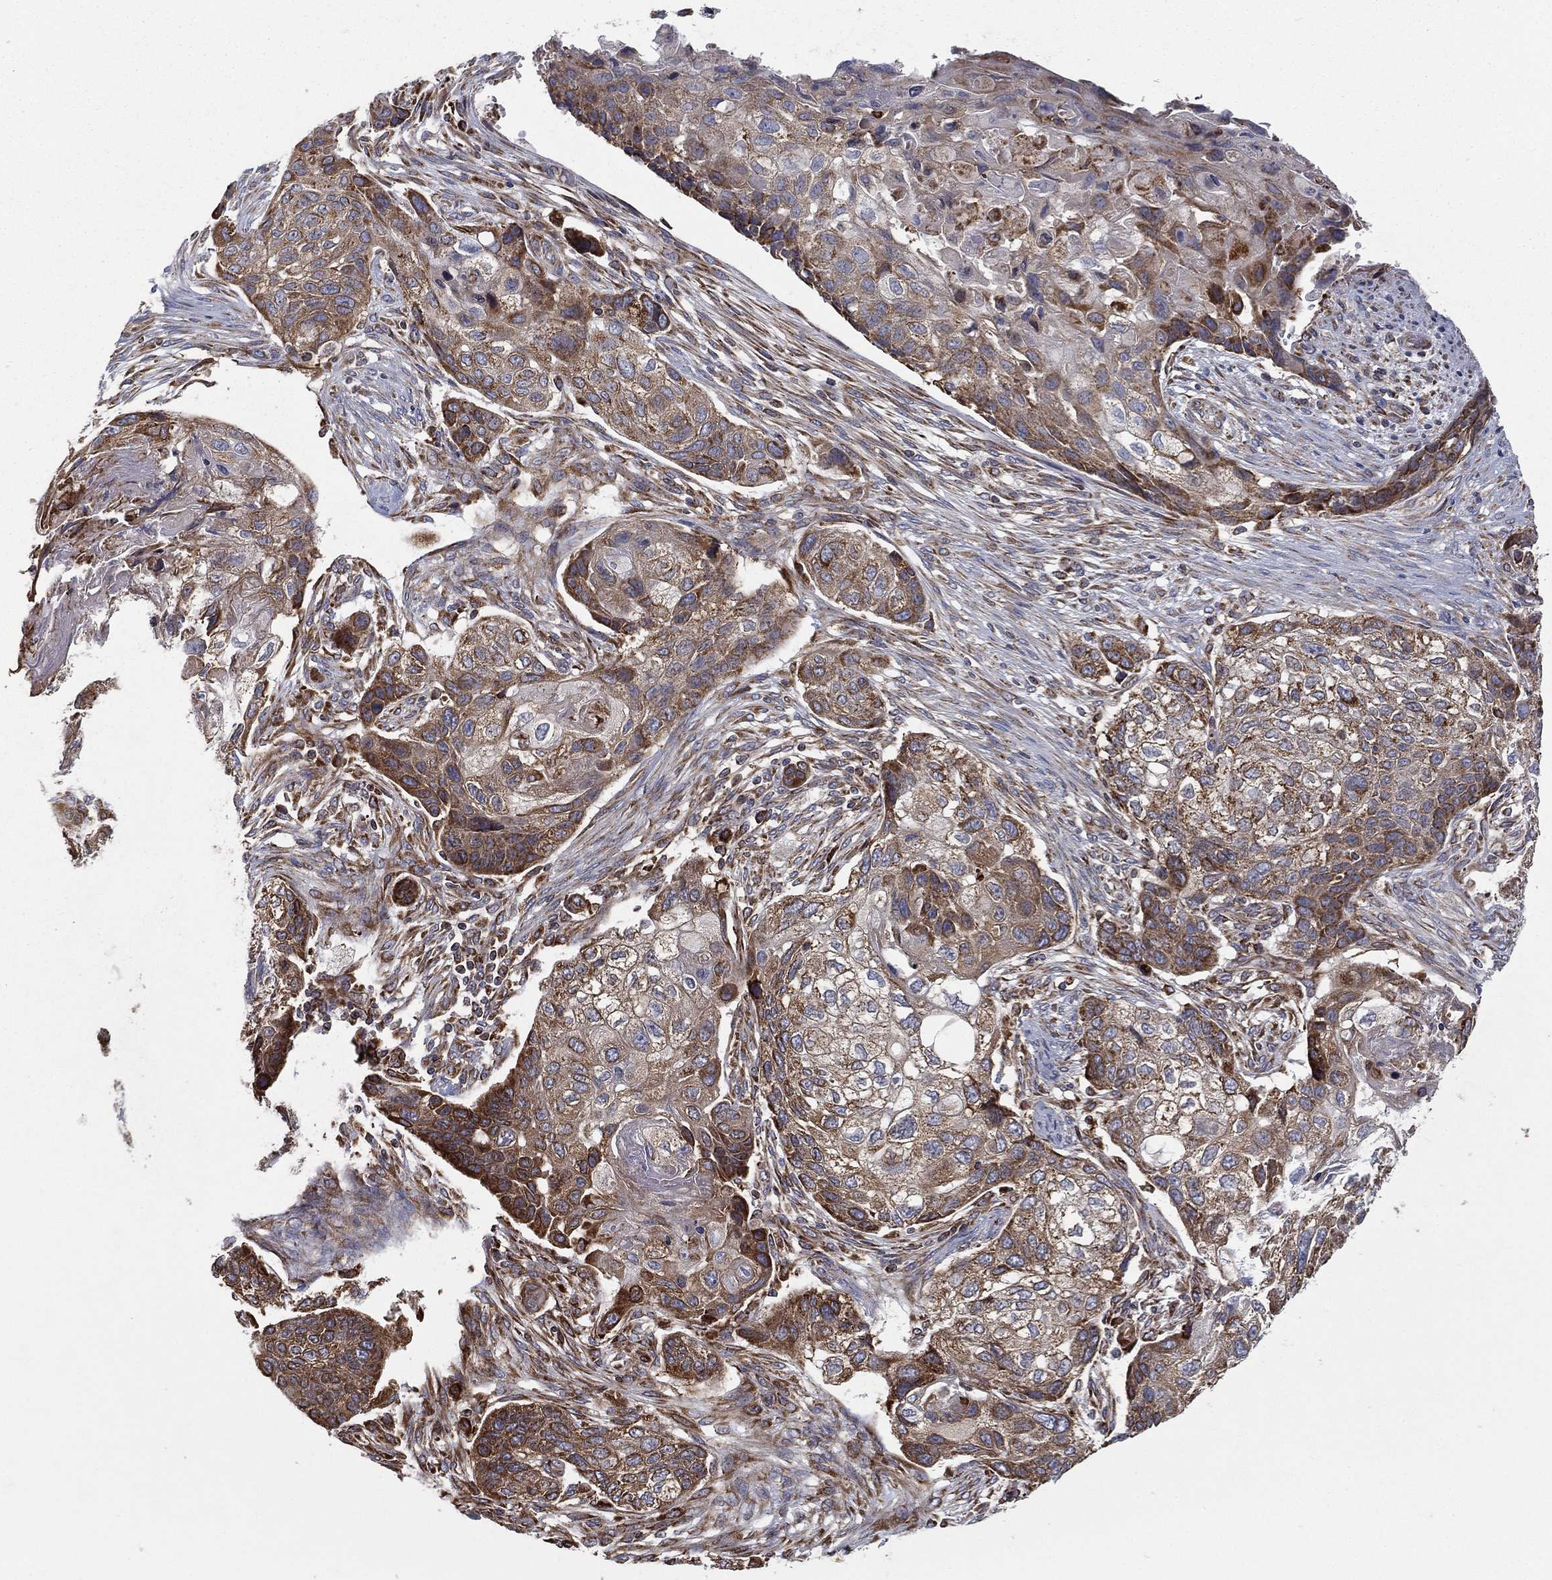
{"staining": {"intensity": "moderate", "quantity": ">75%", "location": "cytoplasmic/membranous"}, "tissue": "lung cancer", "cell_type": "Tumor cells", "image_type": "cancer", "snomed": [{"axis": "morphology", "description": "Normal tissue, NOS"}, {"axis": "morphology", "description": "Squamous cell carcinoma, NOS"}, {"axis": "topography", "description": "Bronchus"}, {"axis": "topography", "description": "Lung"}], "caption": "A medium amount of moderate cytoplasmic/membranous positivity is seen in about >75% of tumor cells in squamous cell carcinoma (lung) tissue.", "gene": "MT-CYB", "patient": {"sex": "male", "age": 69}}